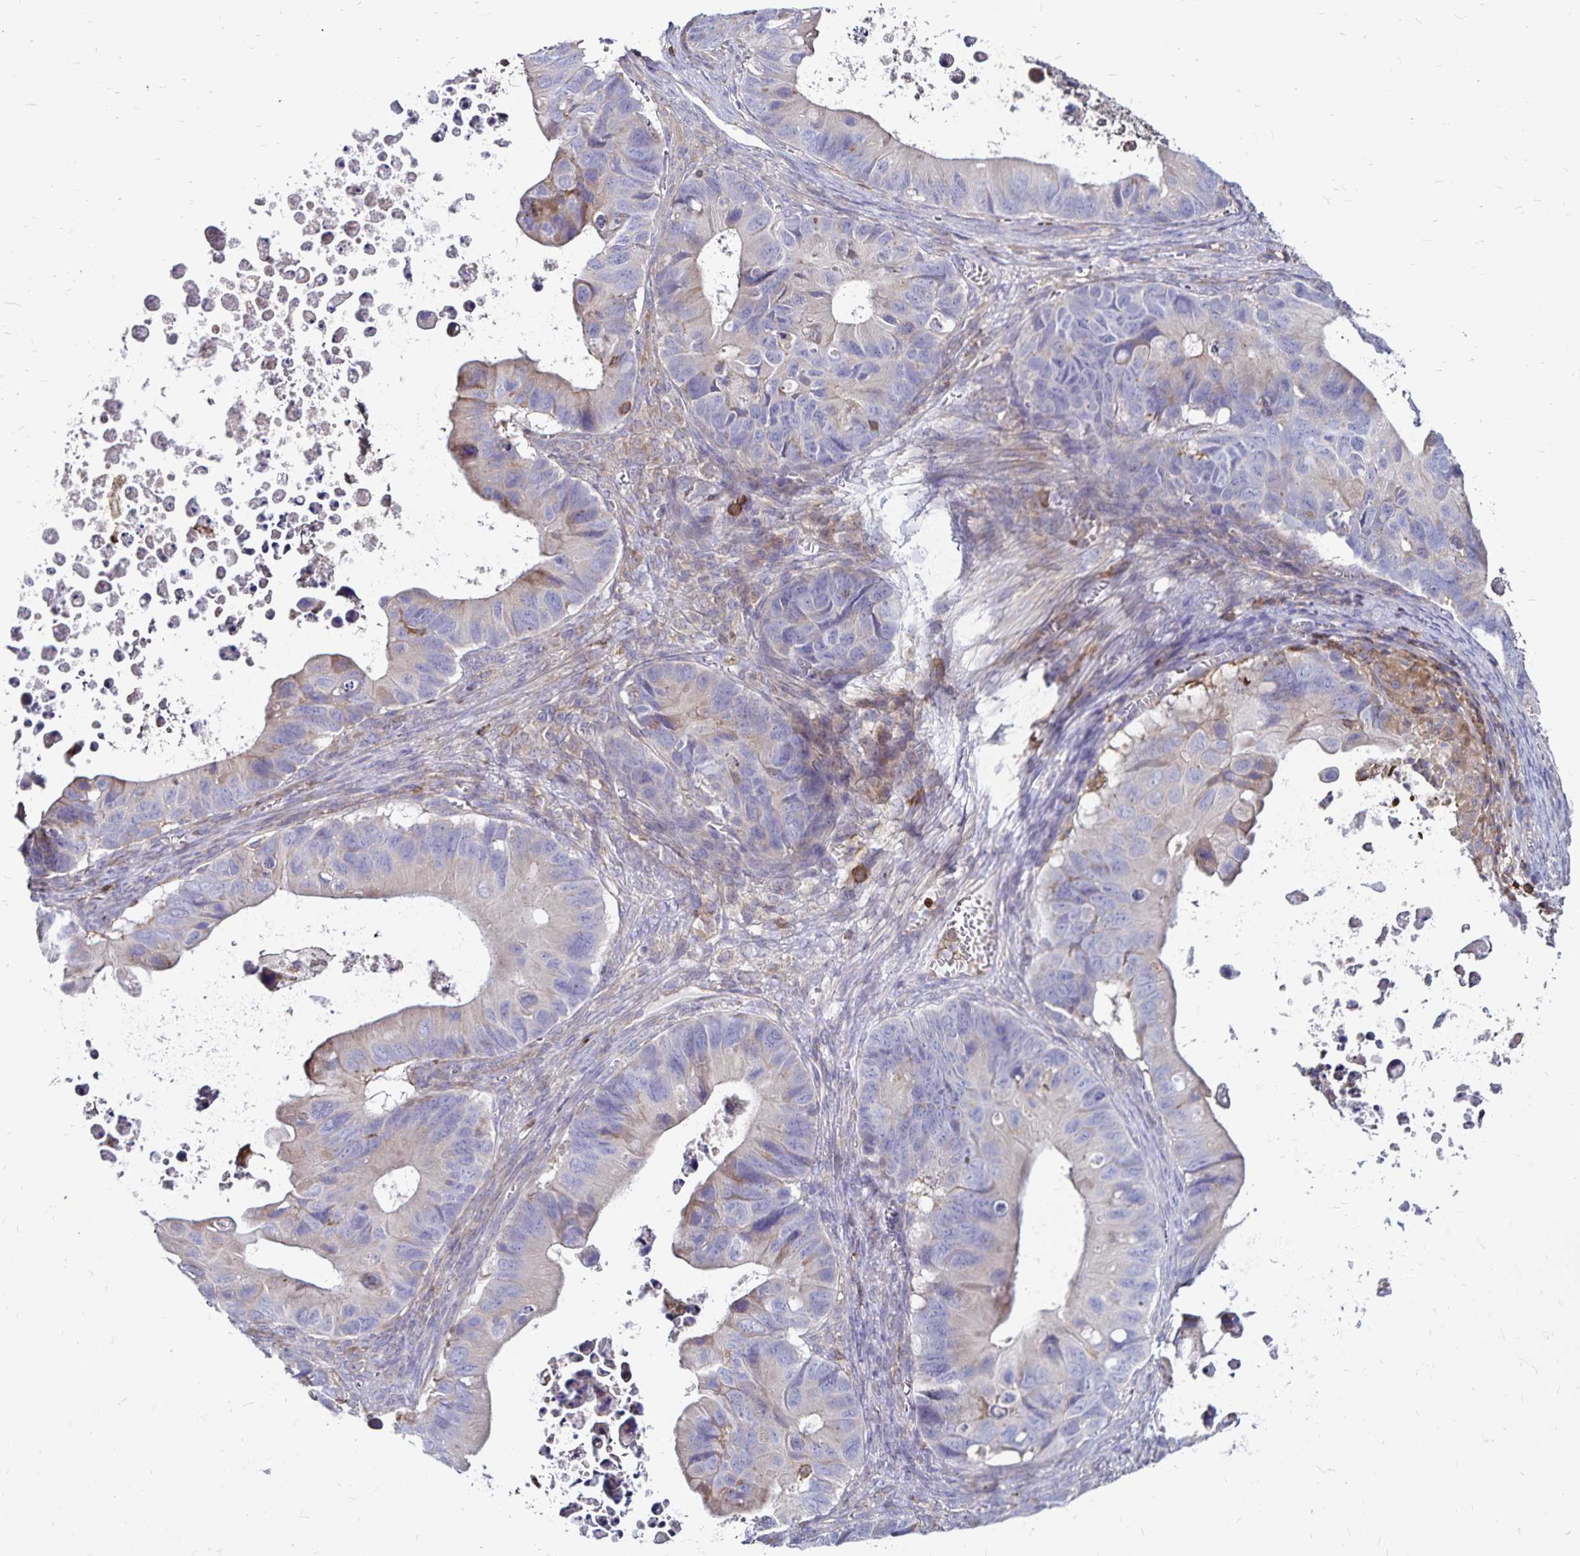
{"staining": {"intensity": "weak", "quantity": ">75%", "location": "cytoplasmic/membranous"}, "tissue": "ovarian cancer", "cell_type": "Tumor cells", "image_type": "cancer", "snomed": [{"axis": "morphology", "description": "Cystadenocarcinoma, mucinous, NOS"}, {"axis": "topography", "description": "Ovary"}], "caption": "The histopathology image reveals staining of mucinous cystadenocarcinoma (ovarian), revealing weak cytoplasmic/membranous protein positivity (brown color) within tumor cells.", "gene": "NAGPA", "patient": {"sex": "female", "age": 64}}